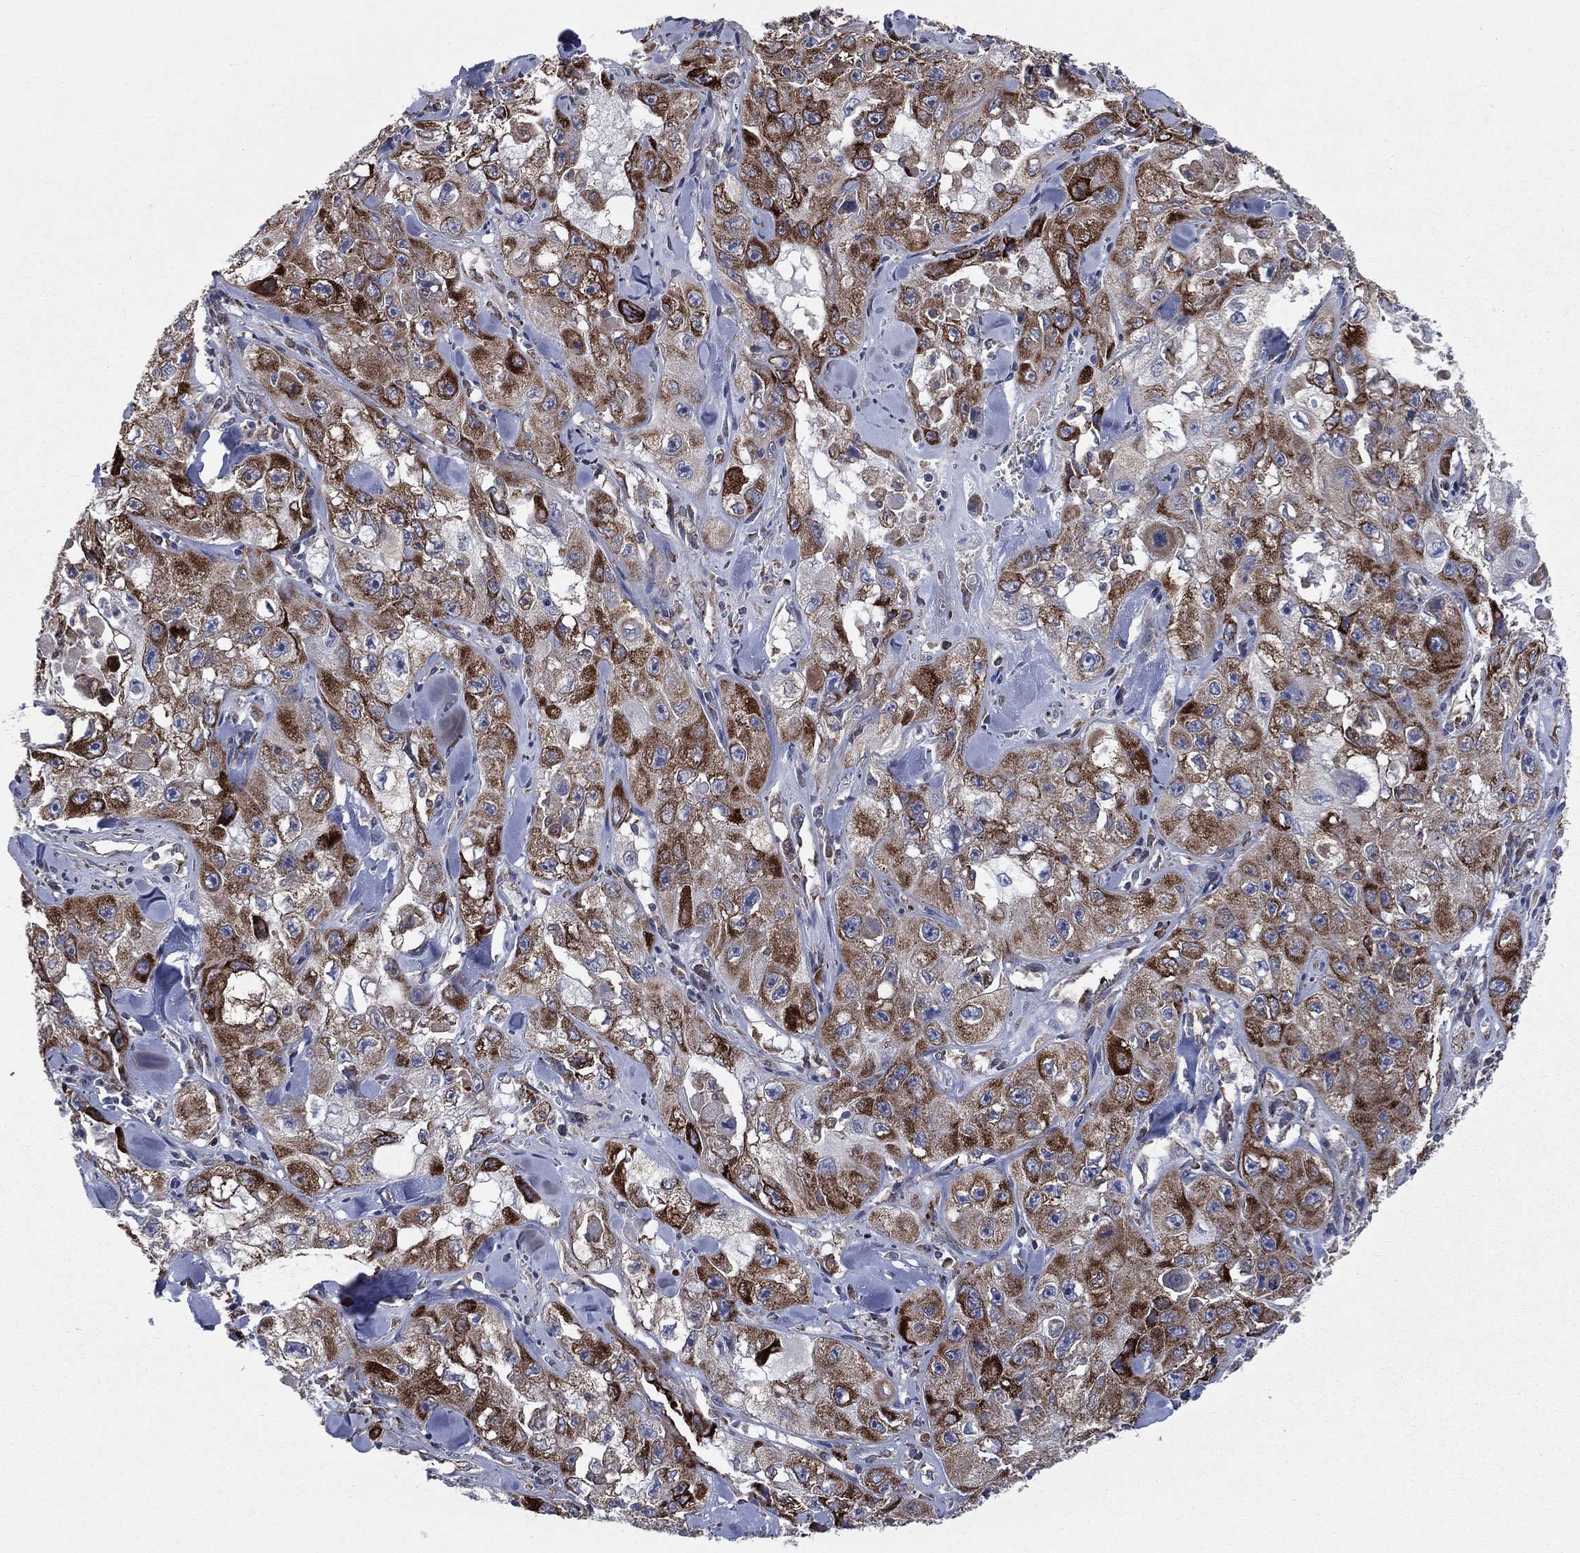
{"staining": {"intensity": "strong", "quantity": ">75%", "location": "cytoplasmic/membranous"}, "tissue": "skin cancer", "cell_type": "Tumor cells", "image_type": "cancer", "snomed": [{"axis": "morphology", "description": "Squamous cell carcinoma, NOS"}, {"axis": "topography", "description": "Skin"}, {"axis": "topography", "description": "Subcutis"}], "caption": "Skin cancer tissue reveals strong cytoplasmic/membranous staining in about >75% of tumor cells", "gene": "CCDC159", "patient": {"sex": "male", "age": 73}}